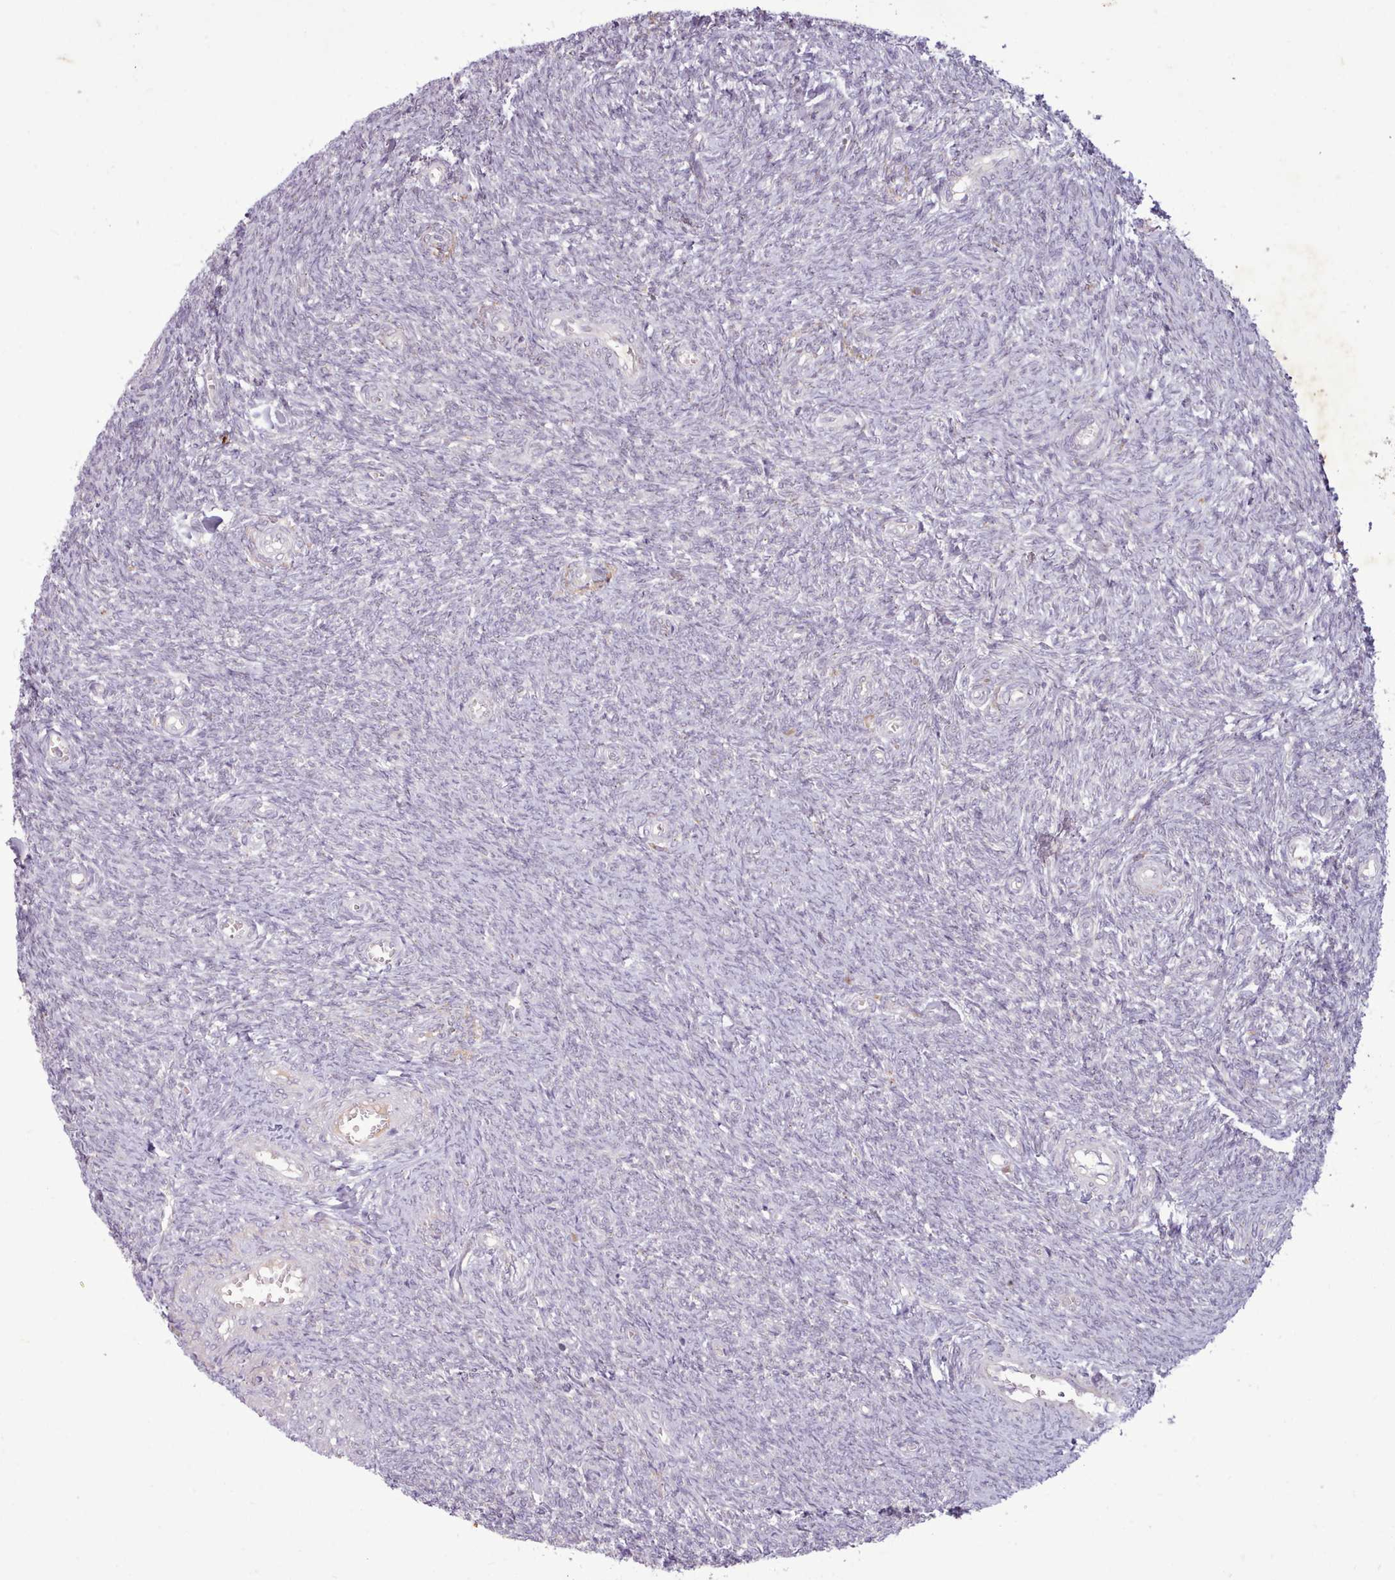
{"staining": {"intensity": "negative", "quantity": "none", "location": "none"}, "tissue": "ovary", "cell_type": "Ovarian stroma cells", "image_type": "normal", "snomed": [{"axis": "morphology", "description": "Normal tissue, NOS"}, {"axis": "topography", "description": "Ovary"}], "caption": "Immunohistochemistry (IHC) micrograph of unremarkable human ovary stained for a protein (brown), which reveals no positivity in ovarian stroma cells.", "gene": "NMRK1", "patient": {"sex": "female", "age": 44}}